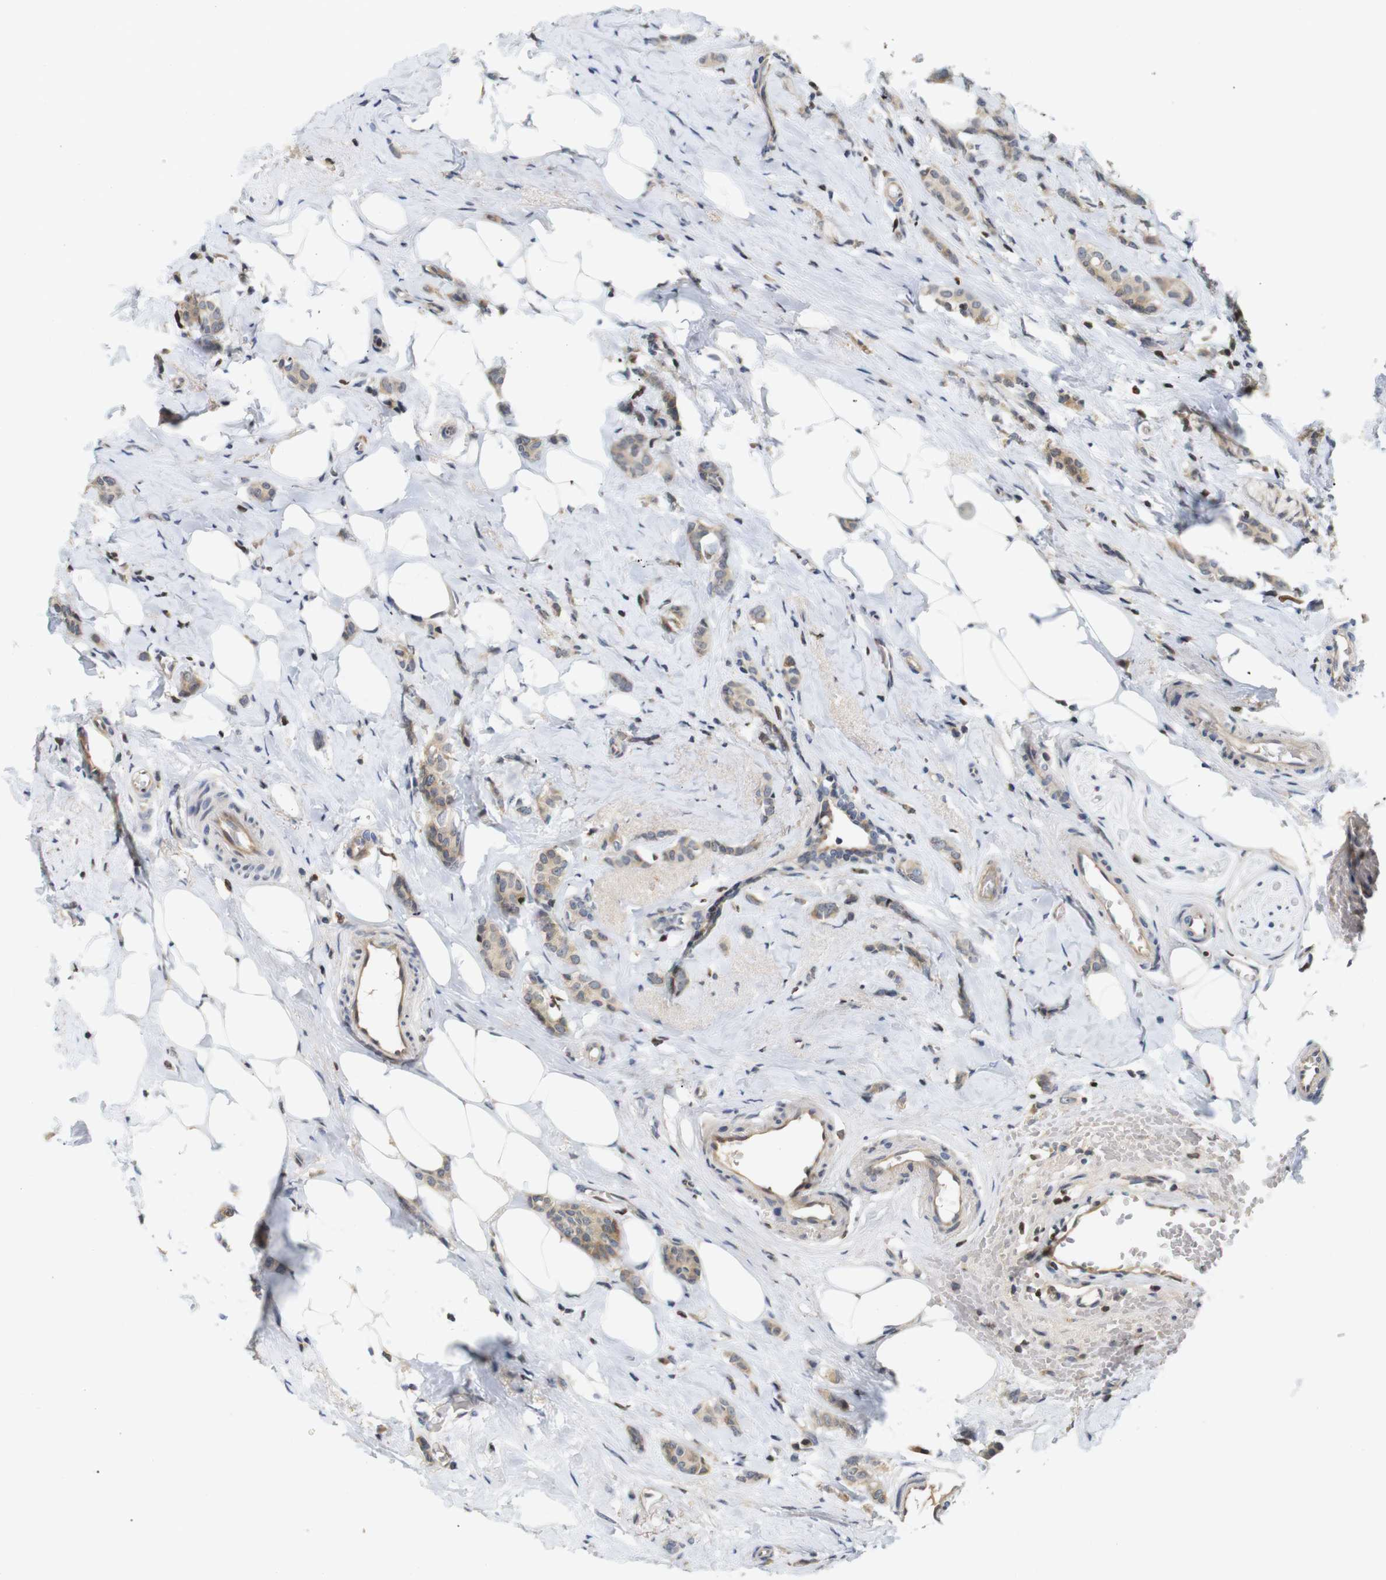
{"staining": {"intensity": "moderate", "quantity": ">75%", "location": "cytoplasmic/membranous"}, "tissue": "breast cancer", "cell_type": "Tumor cells", "image_type": "cancer", "snomed": [{"axis": "morphology", "description": "Lobular carcinoma"}, {"axis": "topography", "description": "Breast"}], "caption": "High-magnification brightfield microscopy of breast lobular carcinoma stained with DAB (3,3'-diaminobenzidine) (brown) and counterstained with hematoxylin (blue). tumor cells exhibit moderate cytoplasmic/membranous staining is appreciated in about>75% of cells. (Brightfield microscopy of DAB IHC at high magnification).", "gene": "MBD1", "patient": {"sex": "female", "age": 60}}